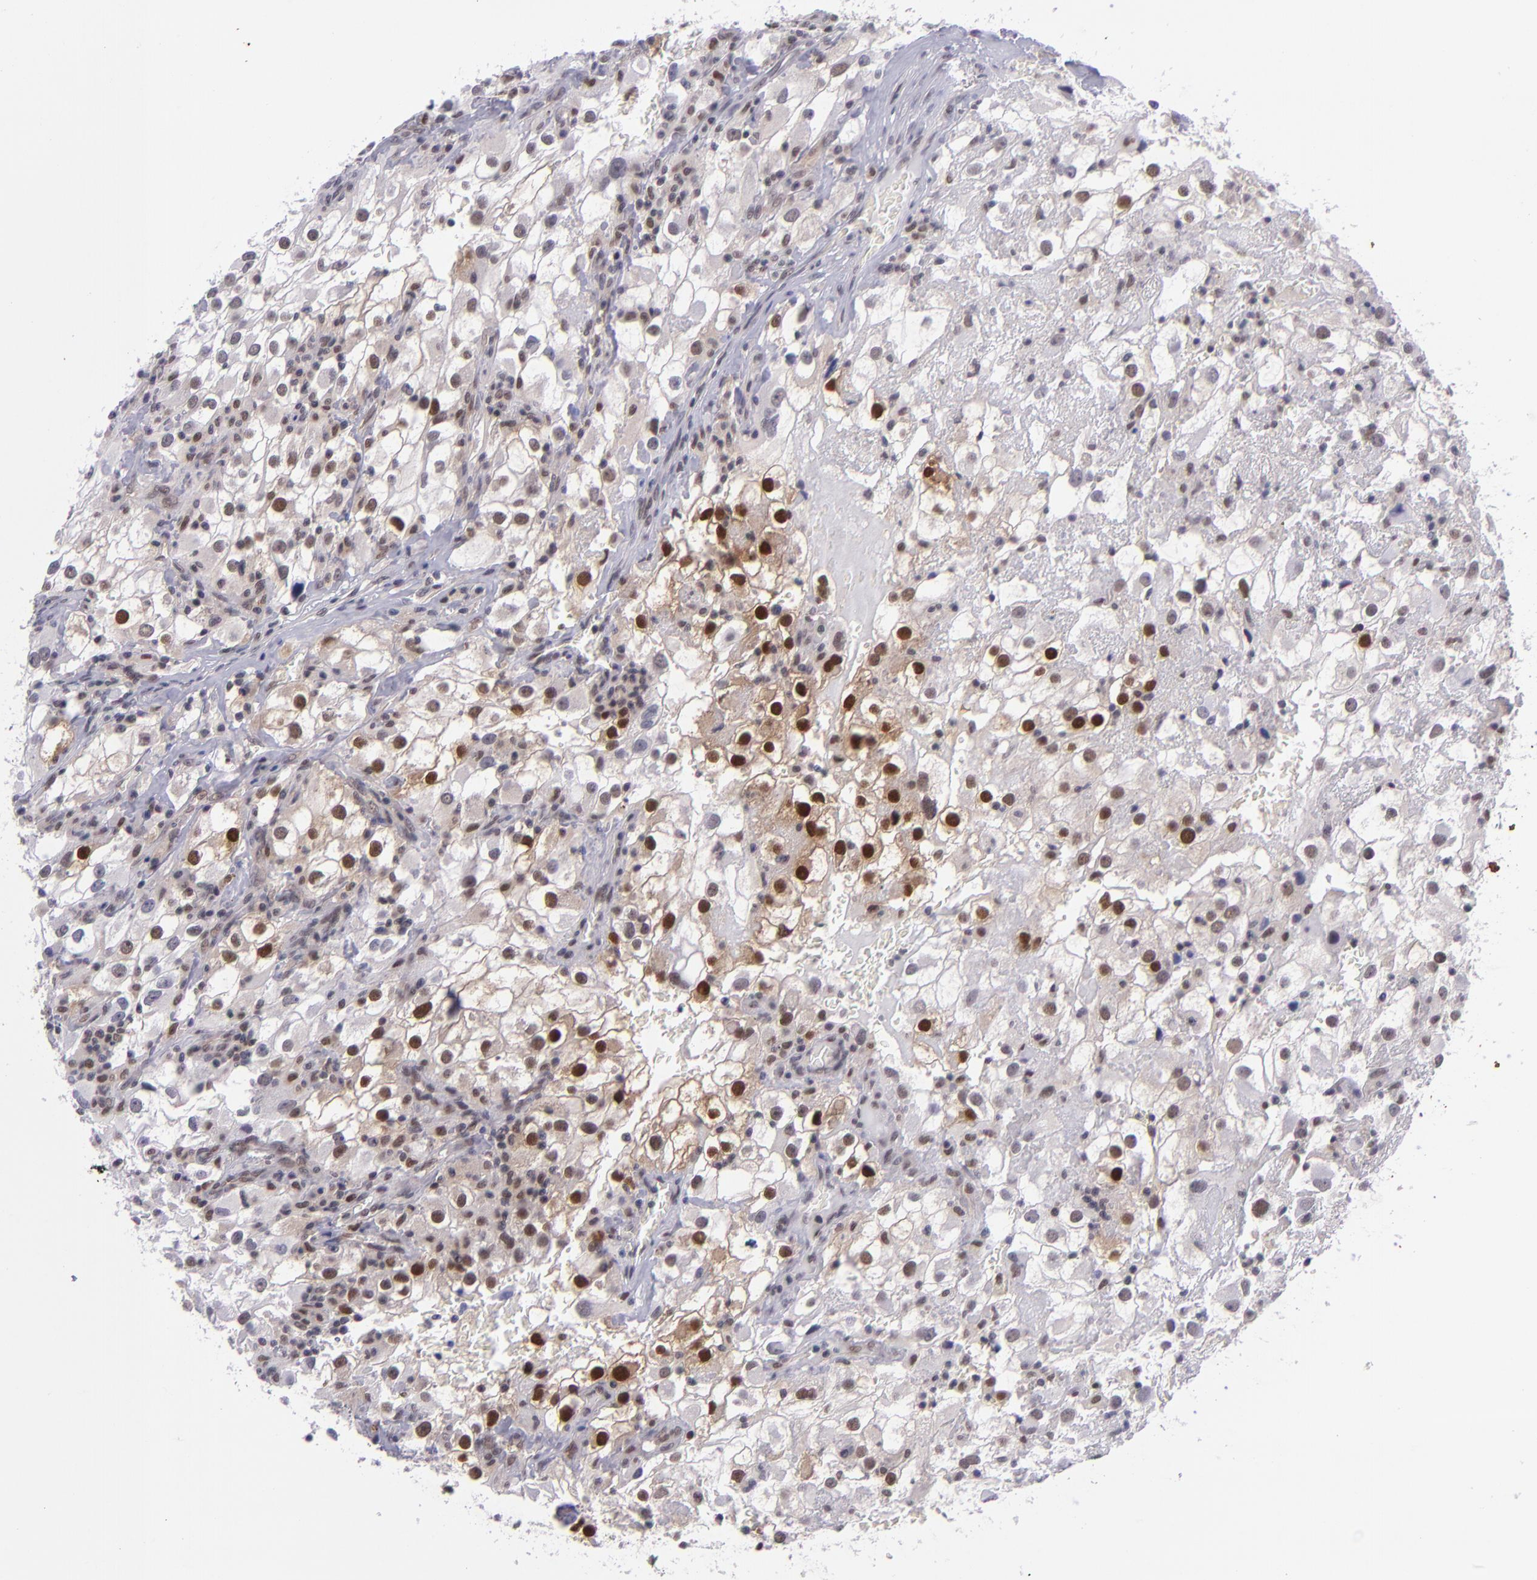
{"staining": {"intensity": "strong", "quantity": ">75%", "location": "cytoplasmic/membranous,nuclear"}, "tissue": "renal cancer", "cell_type": "Tumor cells", "image_type": "cancer", "snomed": [{"axis": "morphology", "description": "Adenocarcinoma, NOS"}, {"axis": "topography", "description": "Kidney"}], "caption": "Immunohistochemical staining of adenocarcinoma (renal) displays high levels of strong cytoplasmic/membranous and nuclear protein staining in approximately >75% of tumor cells.", "gene": "BAG1", "patient": {"sex": "female", "age": 52}}